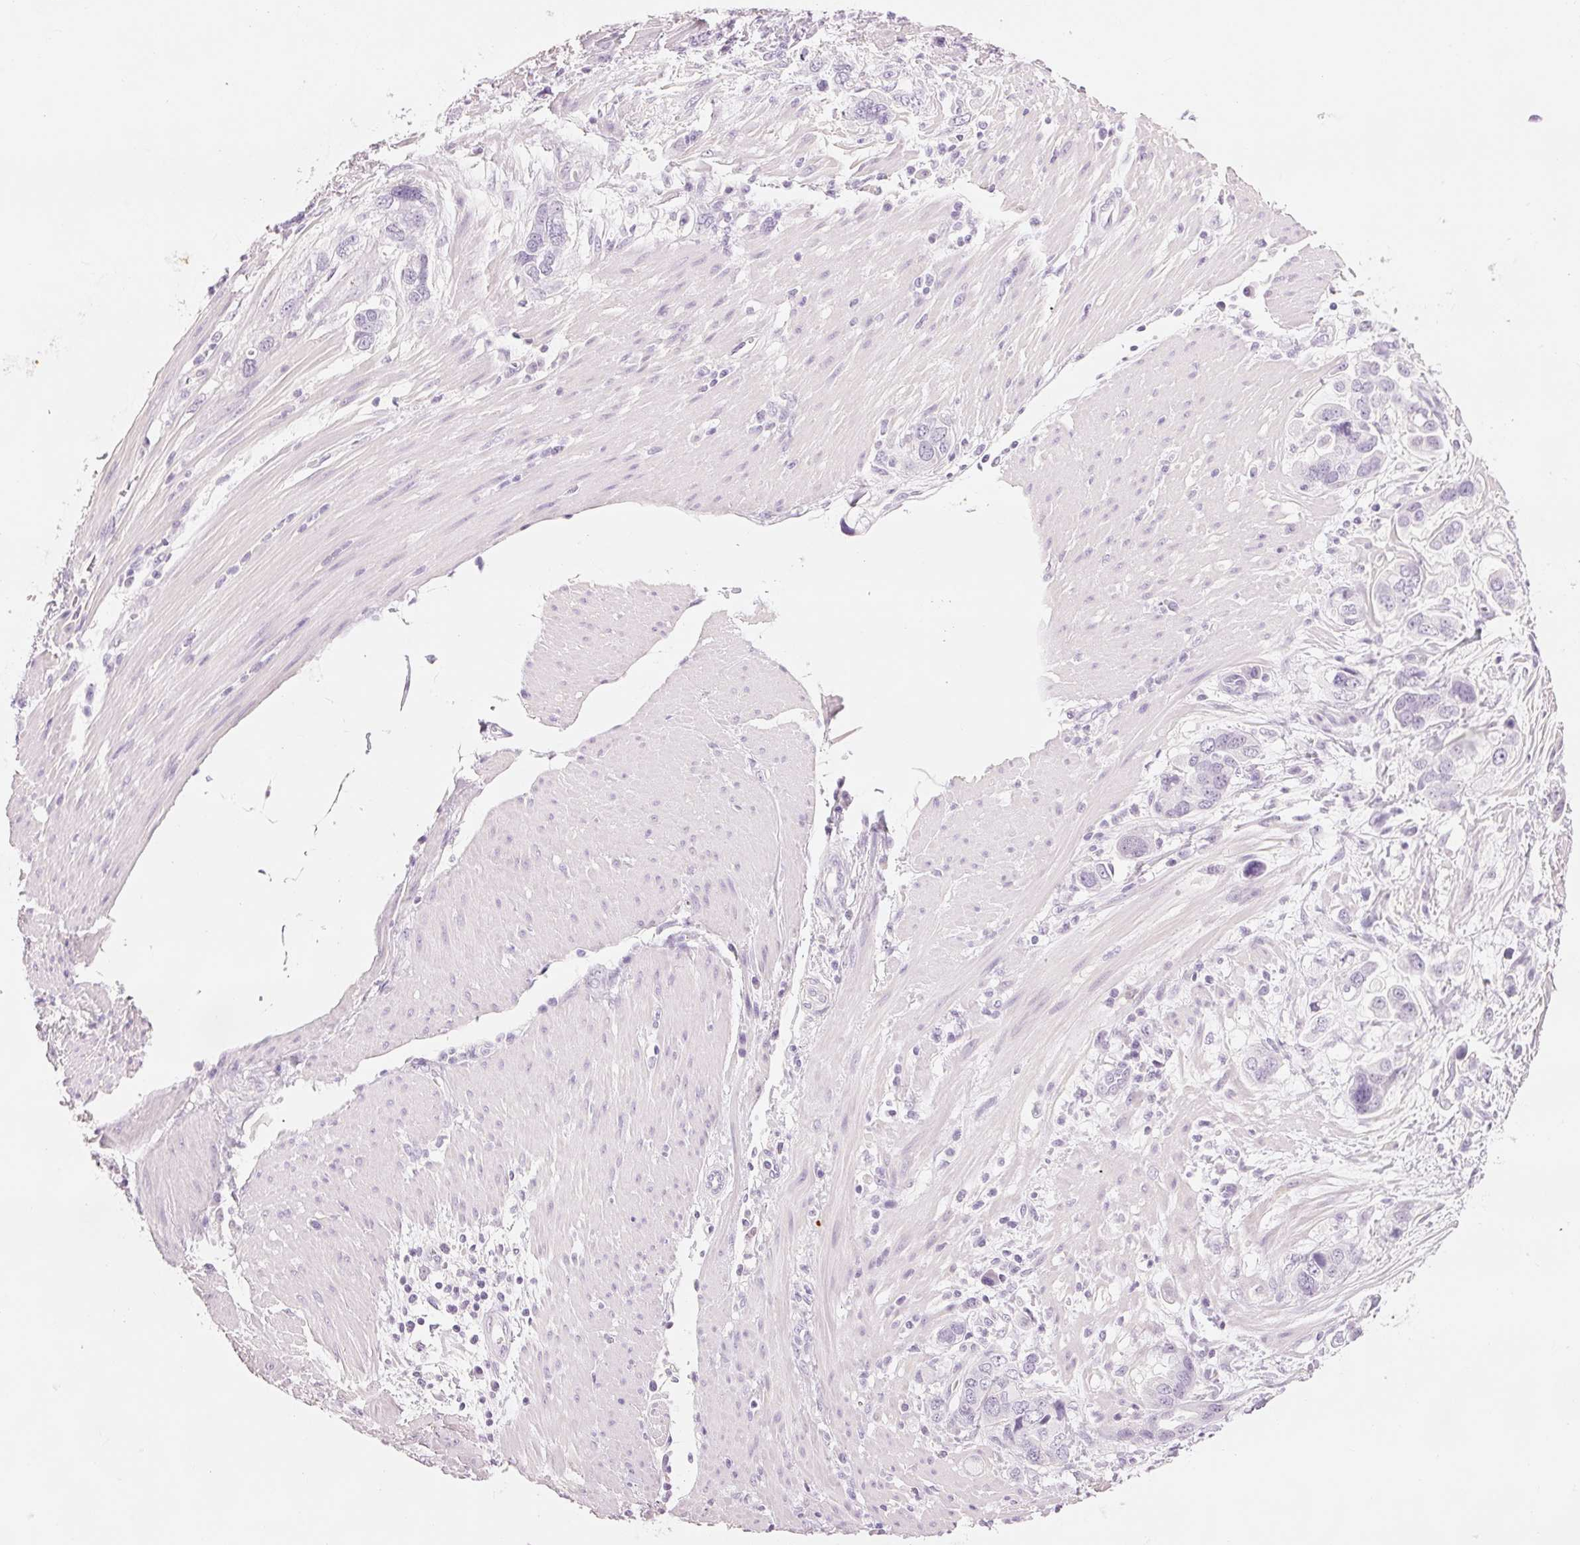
{"staining": {"intensity": "negative", "quantity": "none", "location": "none"}, "tissue": "stomach cancer", "cell_type": "Tumor cells", "image_type": "cancer", "snomed": [{"axis": "morphology", "description": "Adenocarcinoma, NOS"}, {"axis": "topography", "description": "Stomach, lower"}], "caption": "The photomicrograph demonstrates no significant positivity in tumor cells of stomach cancer.", "gene": "KLK7", "patient": {"sex": "female", "age": 93}}